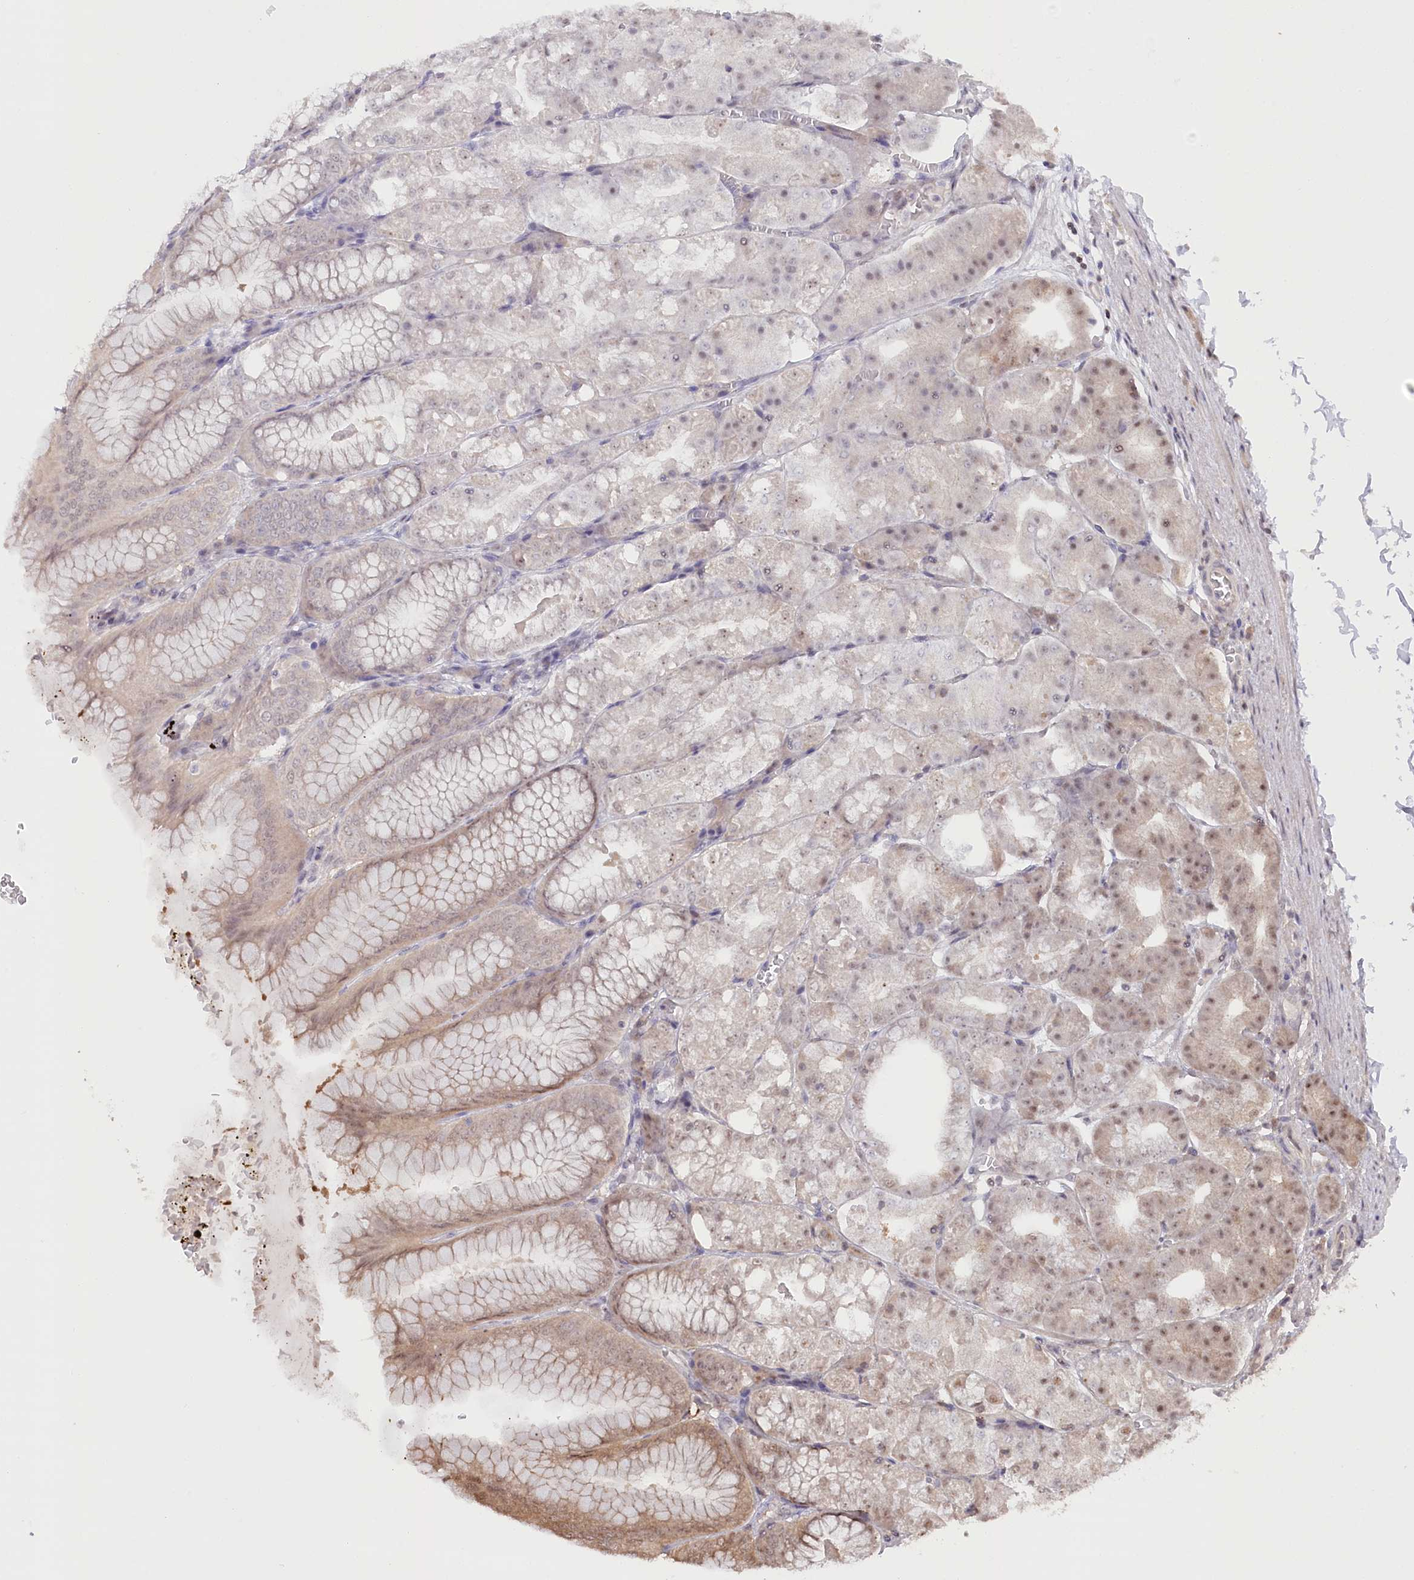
{"staining": {"intensity": "moderate", "quantity": "25%-75%", "location": "cytoplasmic/membranous,nuclear"}, "tissue": "stomach", "cell_type": "Glandular cells", "image_type": "normal", "snomed": [{"axis": "morphology", "description": "Normal tissue, NOS"}, {"axis": "topography", "description": "Stomach, lower"}], "caption": "Stomach stained with DAB immunohistochemistry (IHC) shows medium levels of moderate cytoplasmic/membranous,nuclear positivity in approximately 25%-75% of glandular cells.", "gene": "CCSER2", "patient": {"sex": "male", "age": 71}}